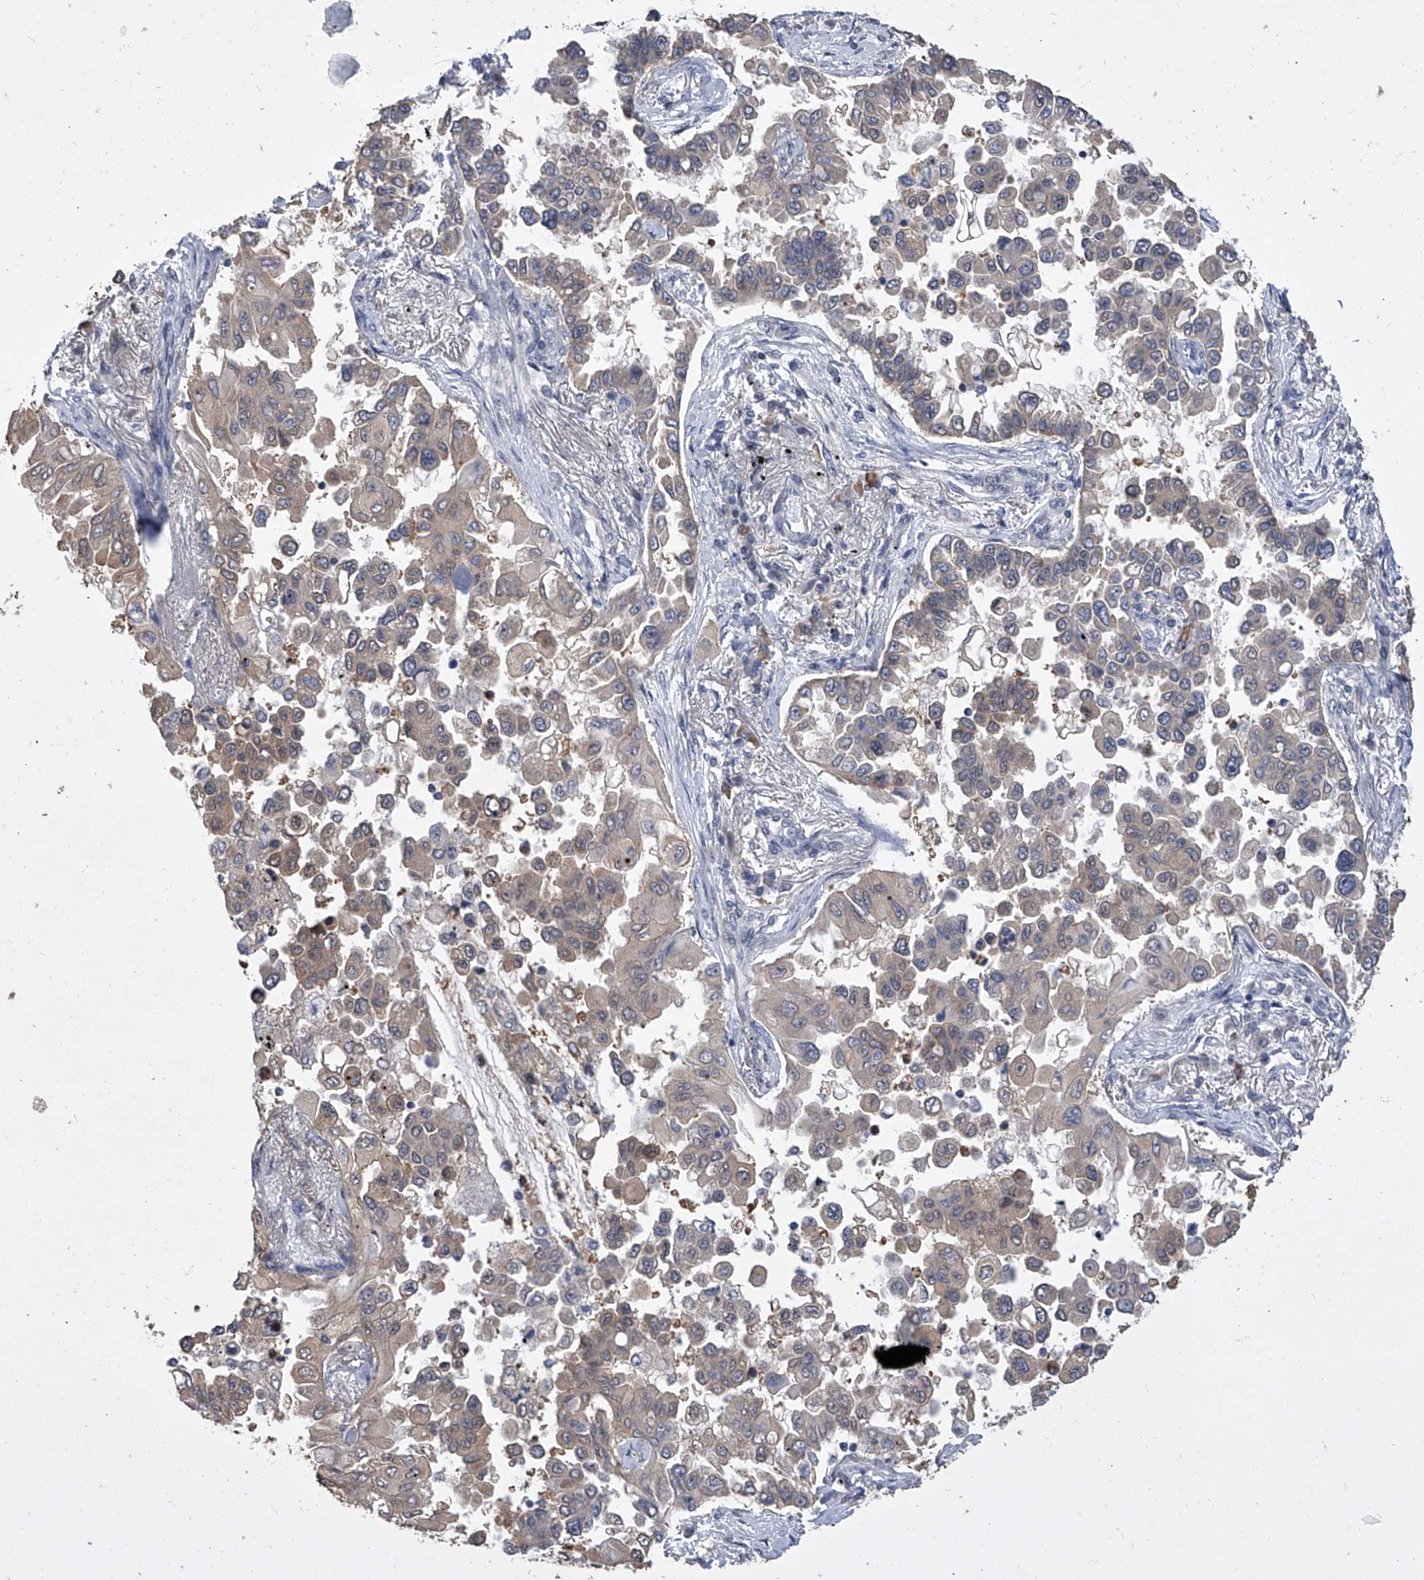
{"staining": {"intensity": "moderate", "quantity": "<25%", "location": "cytoplasmic/membranous,nuclear"}, "tissue": "lung cancer", "cell_type": "Tumor cells", "image_type": "cancer", "snomed": [{"axis": "morphology", "description": "Adenocarcinoma, NOS"}, {"axis": "topography", "description": "Lung"}], "caption": "This photomicrograph shows lung cancer stained with immunohistochemistry to label a protein in brown. The cytoplasmic/membranous and nuclear of tumor cells show moderate positivity for the protein. Nuclei are counter-stained blue.", "gene": "BHLHE23", "patient": {"sex": "female", "age": 67}}